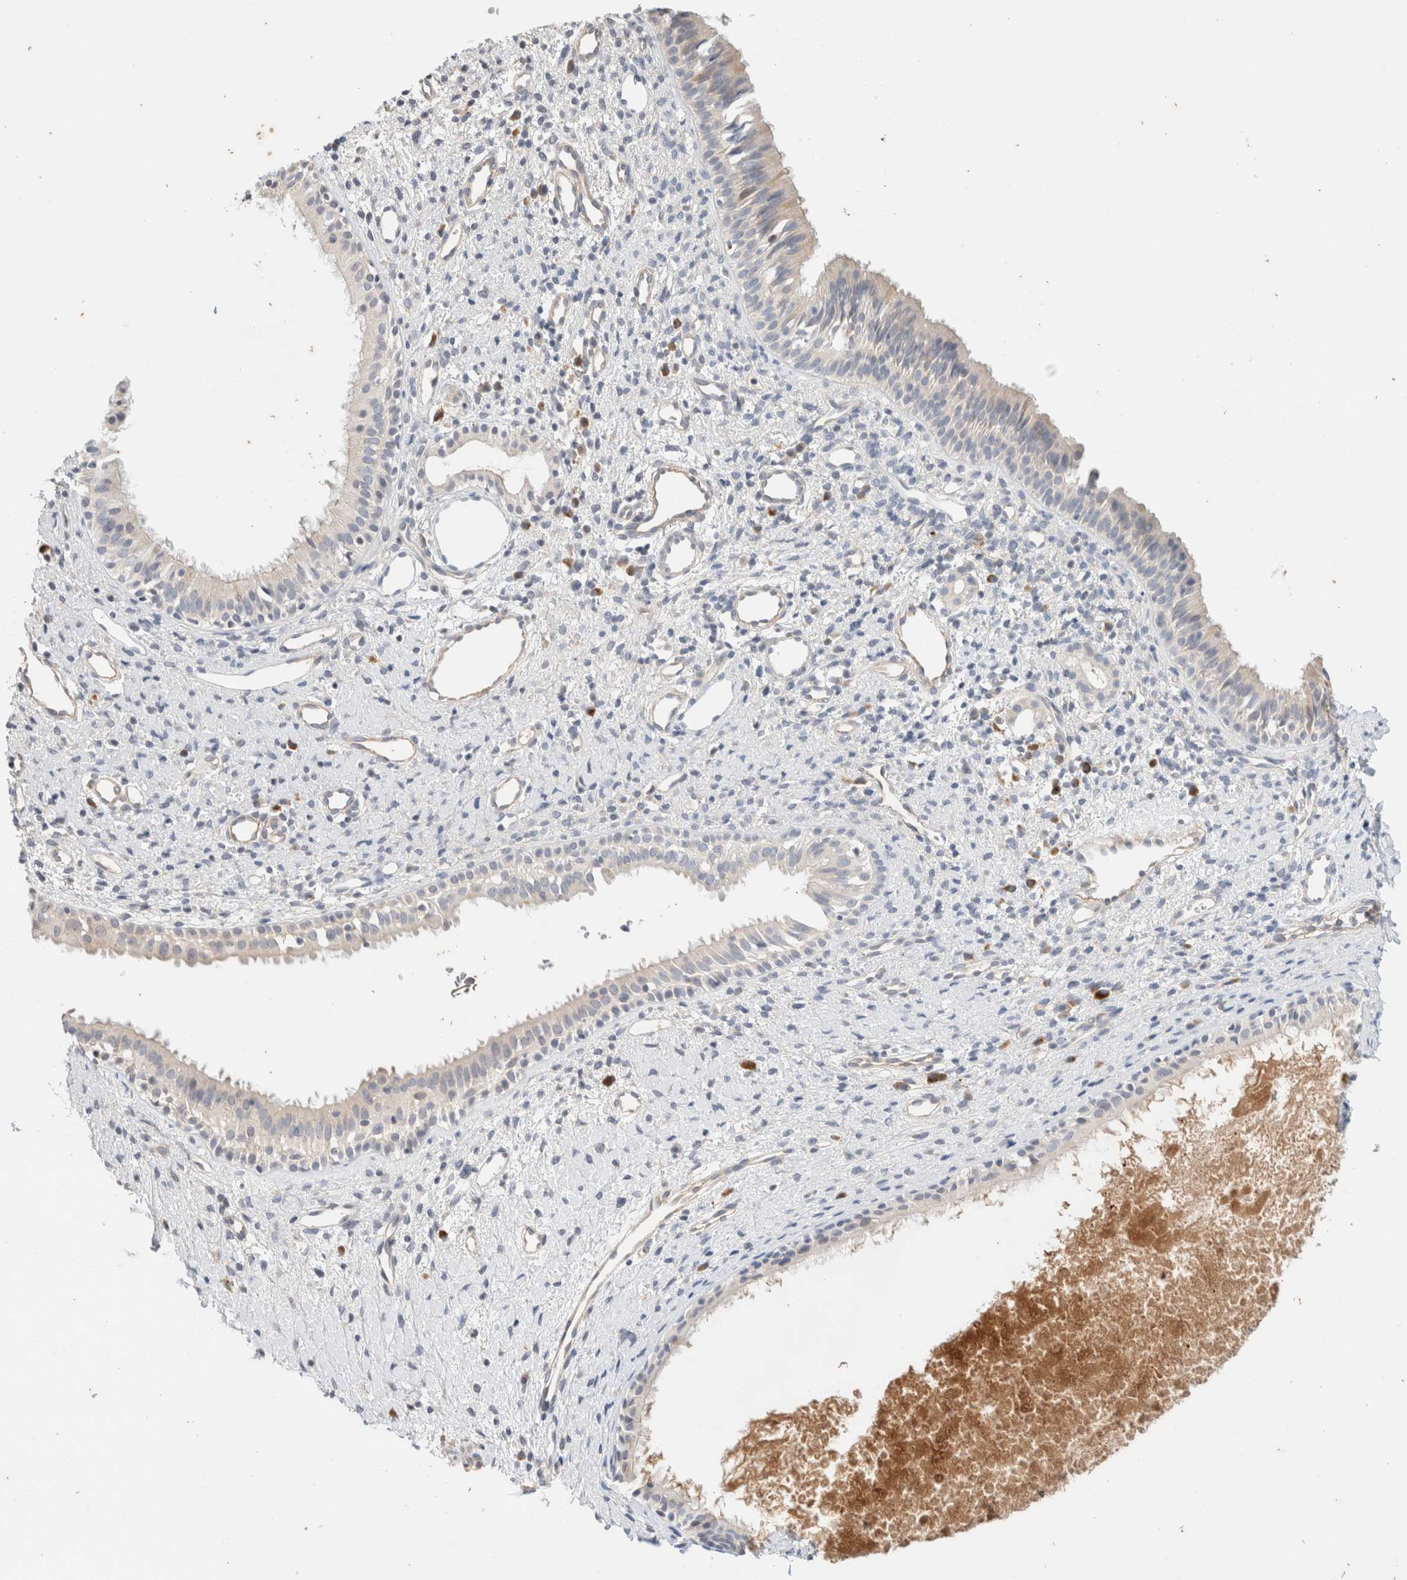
{"staining": {"intensity": "negative", "quantity": "none", "location": "none"}, "tissue": "nasopharynx", "cell_type": "Respiratory epithelial cells", "image_type": "normal", "snomed": [{"axis": "morphology", "description": "Normal tissue, NOS"}, {"axis": "topography", "description": "Nasopharynx"}], "caption": "There is no significant staining in respiratory epithelial cells of nasopharynx.", "gene": "SPRTN", "patient": {"sex": "male", "age": 22}}